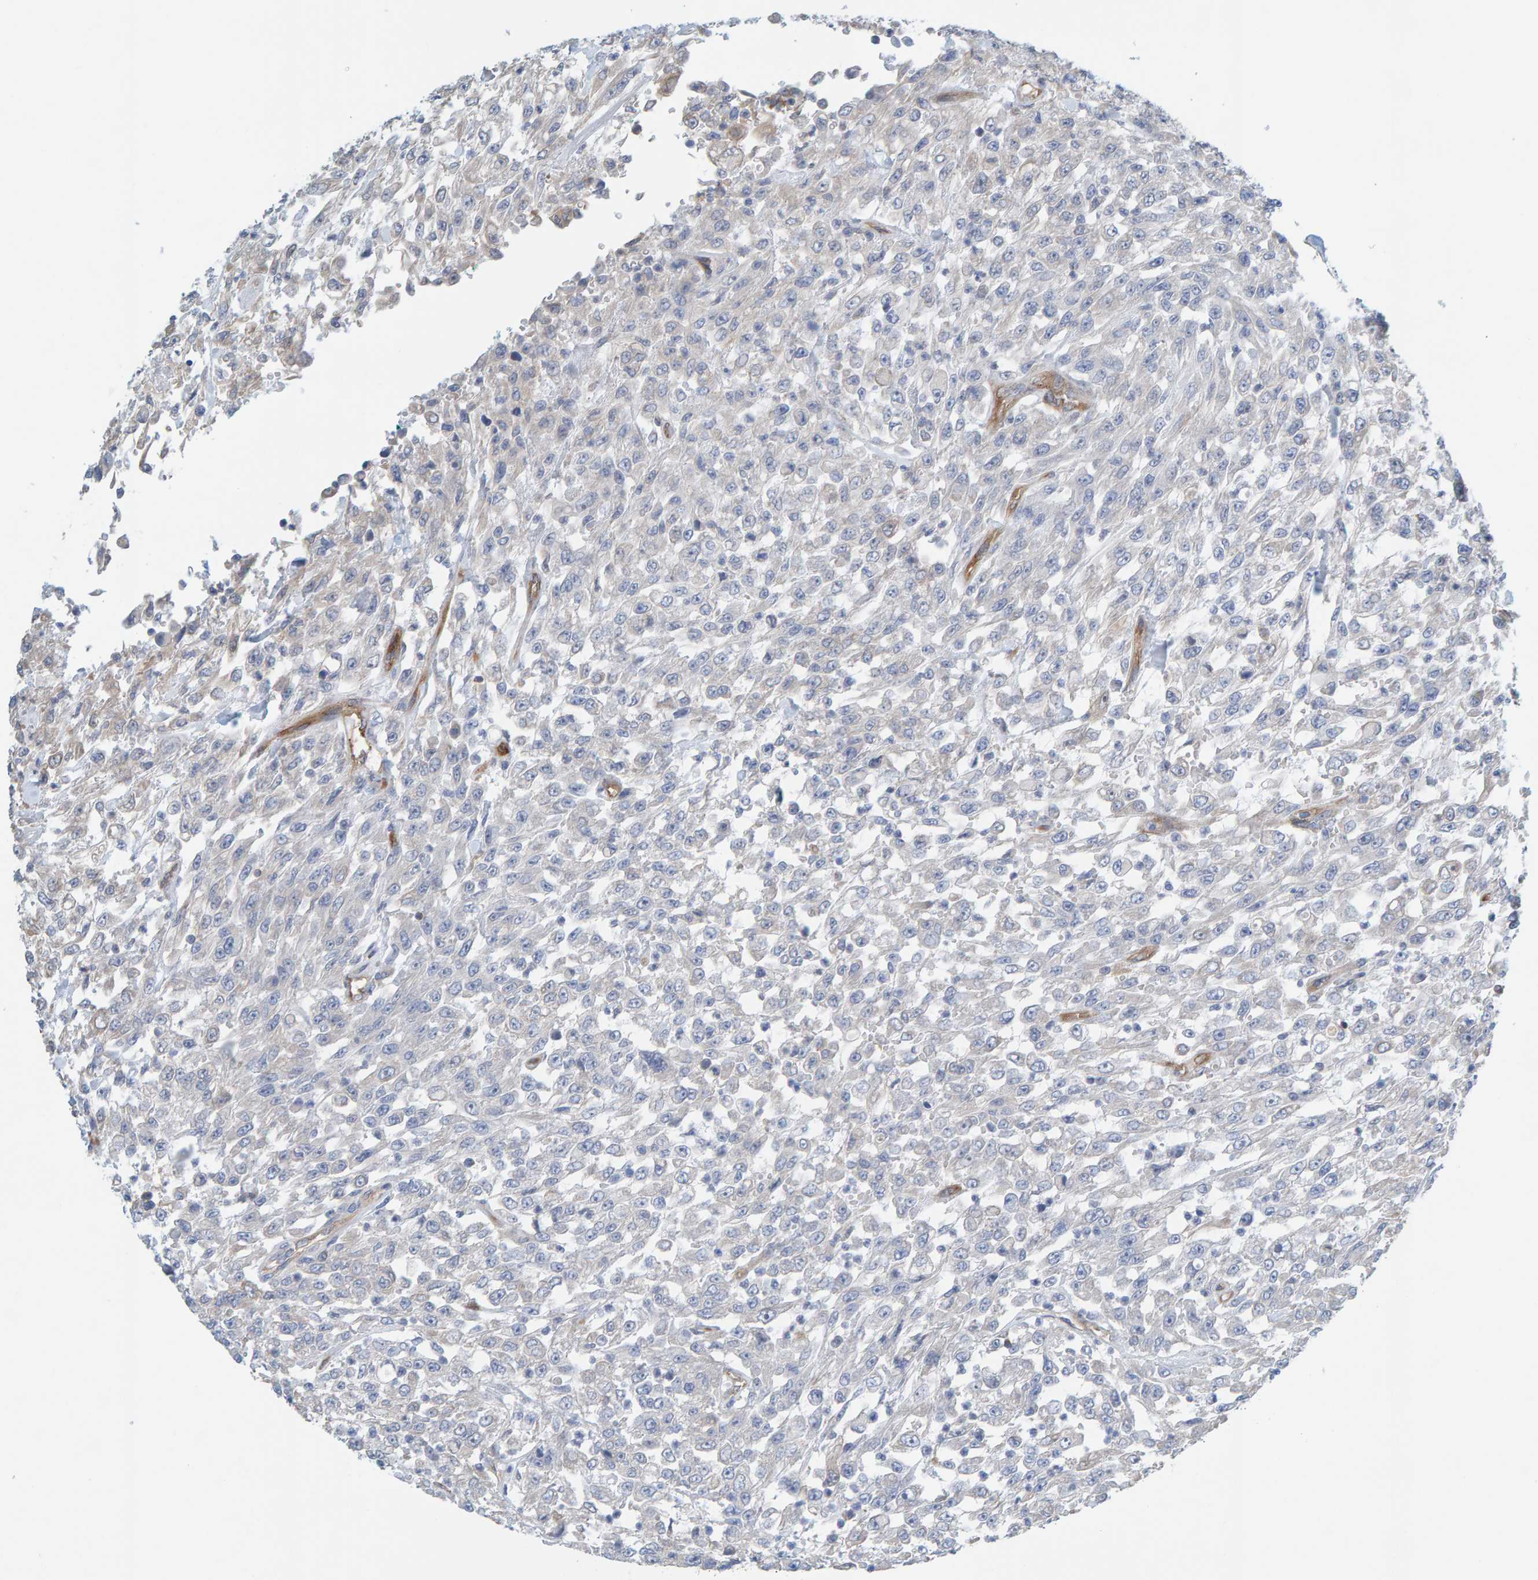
{"staining": {"intensity": "negative", "quantity": "none", "location": "none"}, "tissue": "urothelial cancer", "cell_type": "Tumor cells", "image_type": "cancer", "snomed": [{"axis": "morphology", "description": "Urothelial carcinoma, High grade"}, {"axis": "topography", "description": "Urinary bladder"}], "caption": "Immunohistochemistry micrograph of neoplastic tissue: urothelial cancer stained with DAB (3,3'-diaminobenzidine) shows no significant protein staining in tumor cells.", "gene": "PRKD2", "patient": {"sex": "male", "age": 46}}